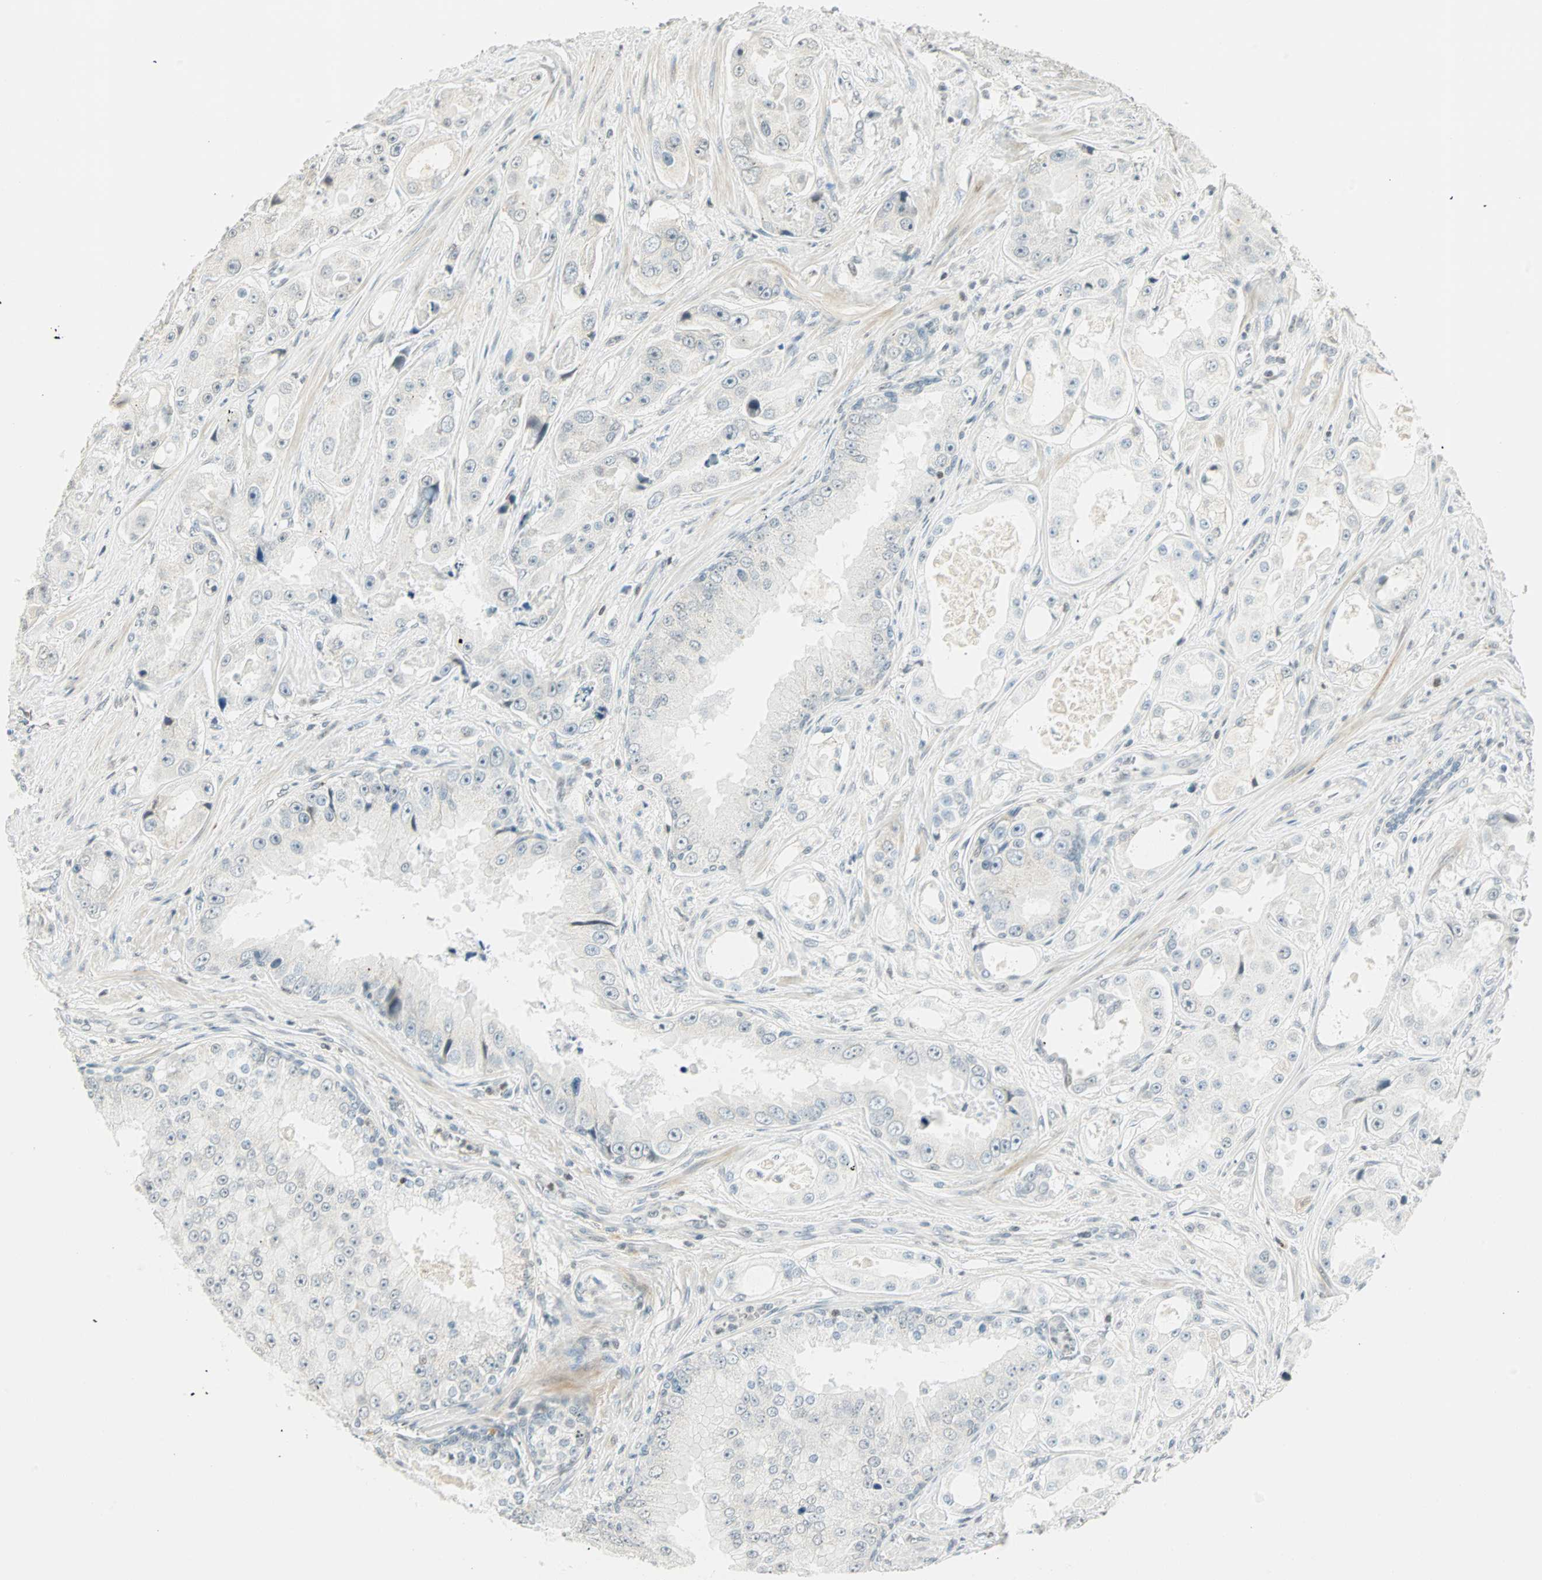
{"staining": {"intensity": "weak", "quantity": "<25%", "location": "nuclear"}, "tissue": "prostate cancer", "cell_type": "Tumor cells", "image_type": "cancer", "snomed": [{"axis": "morphology", "description": "Adenocarcinoma, High grade"}, {"axis": "topography", "description": "Prostate"}], "caption": "Immunohistochemical staining of prostate high-grade adenocarcinoma displays no significant staining in tumor cells.", "gene": "SMAD3", "patient": {"sex": "male", "age": 73}}